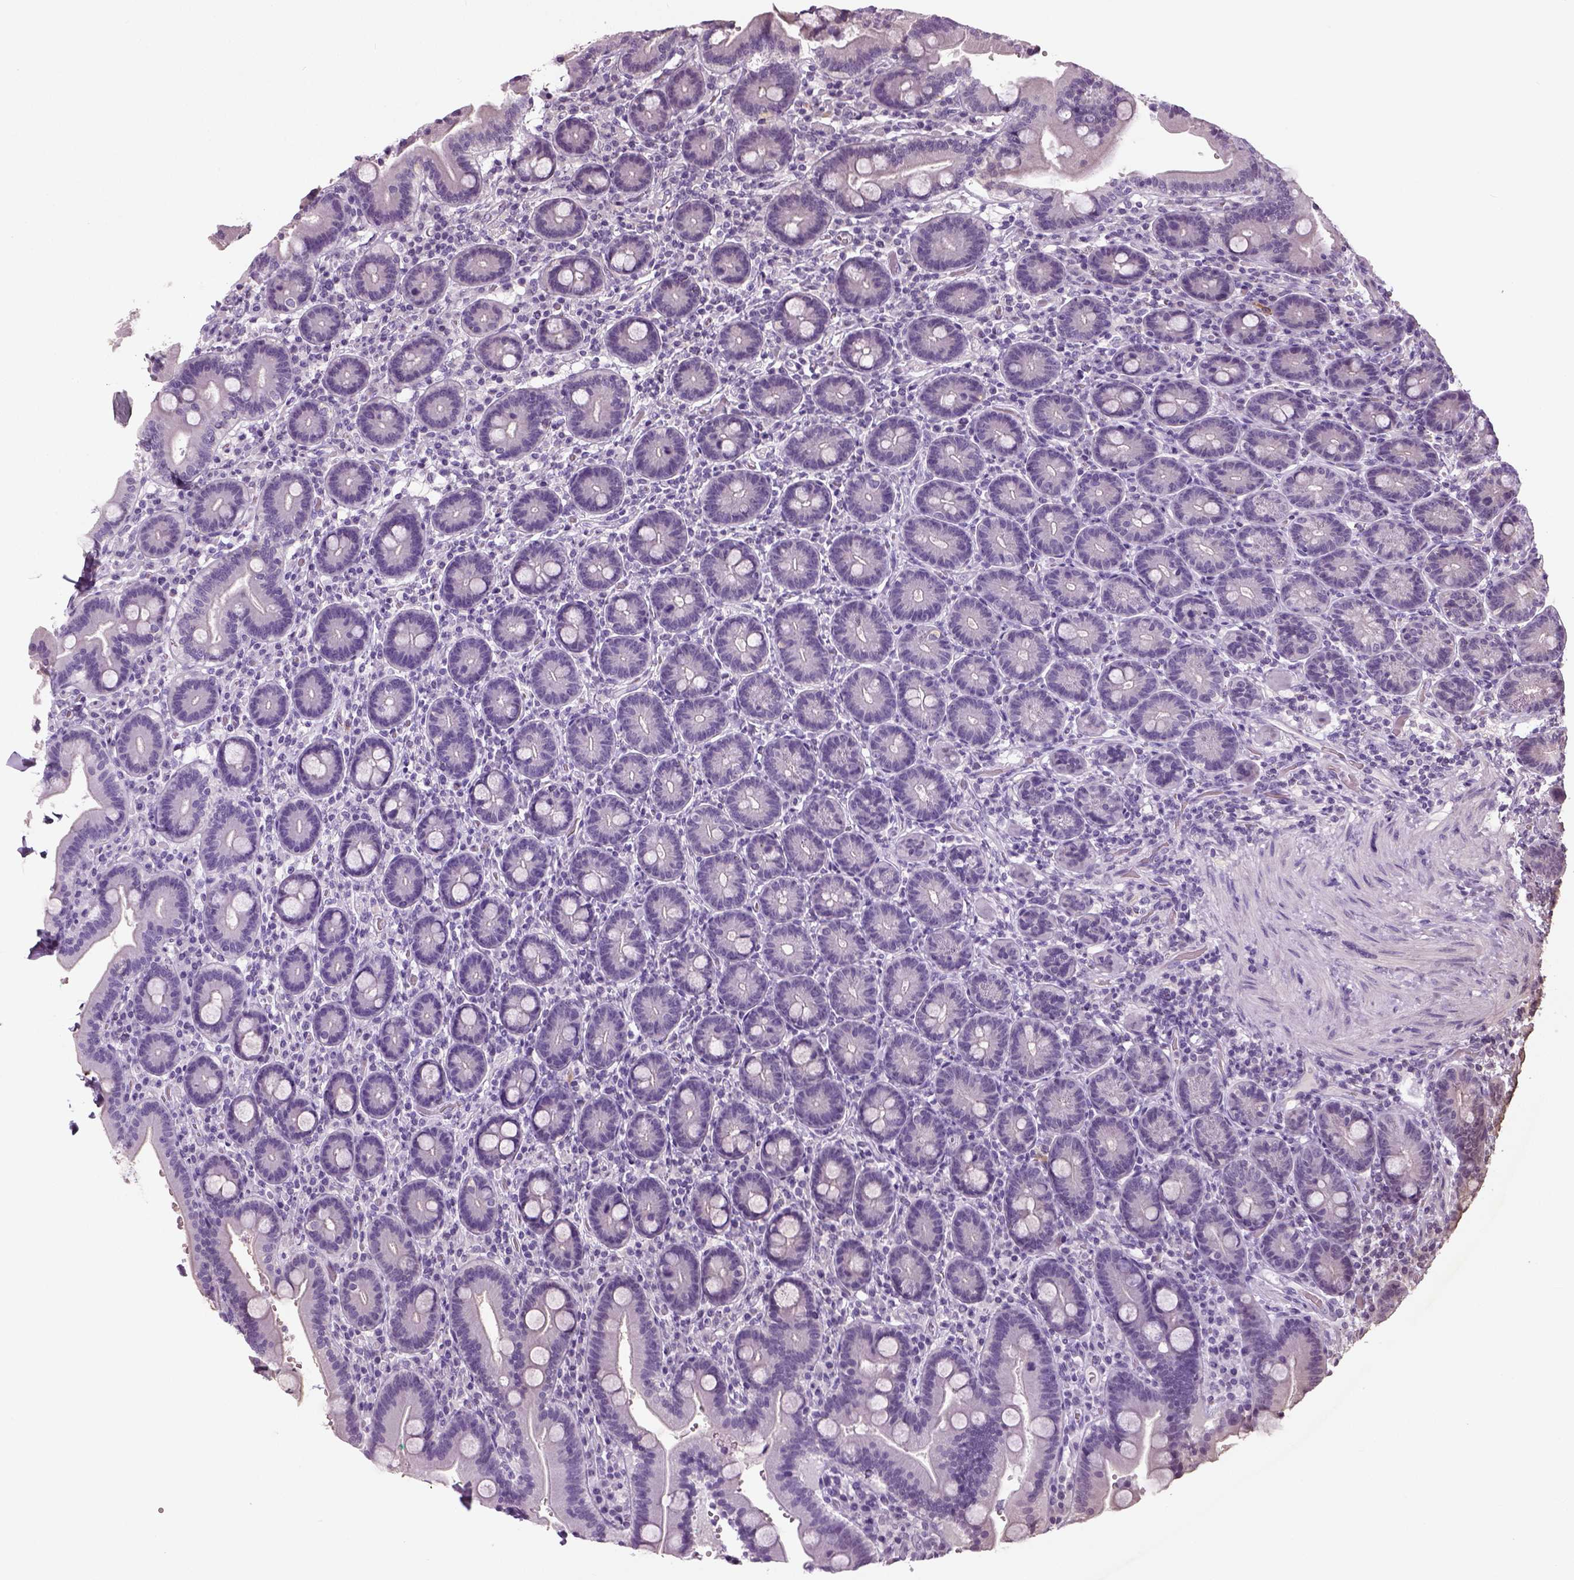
{"staining": {"intensity": "negative", "quantity": "none", "location": "none"}, "tissue": "duodenum", "cell_type": "Glandular cells", "image_type": "normal", "snomed": [{"axis": "morphology", "description": "Normal tissue, NOS"}, {"axis": "topography", "description": "Duodenum"}], "caption": "A histopathology image of duodenum stained for a protein displays no brown staining in glandular cells.", "gene": "NECAB1", "patient": {"sex": "female", "age": 62}}